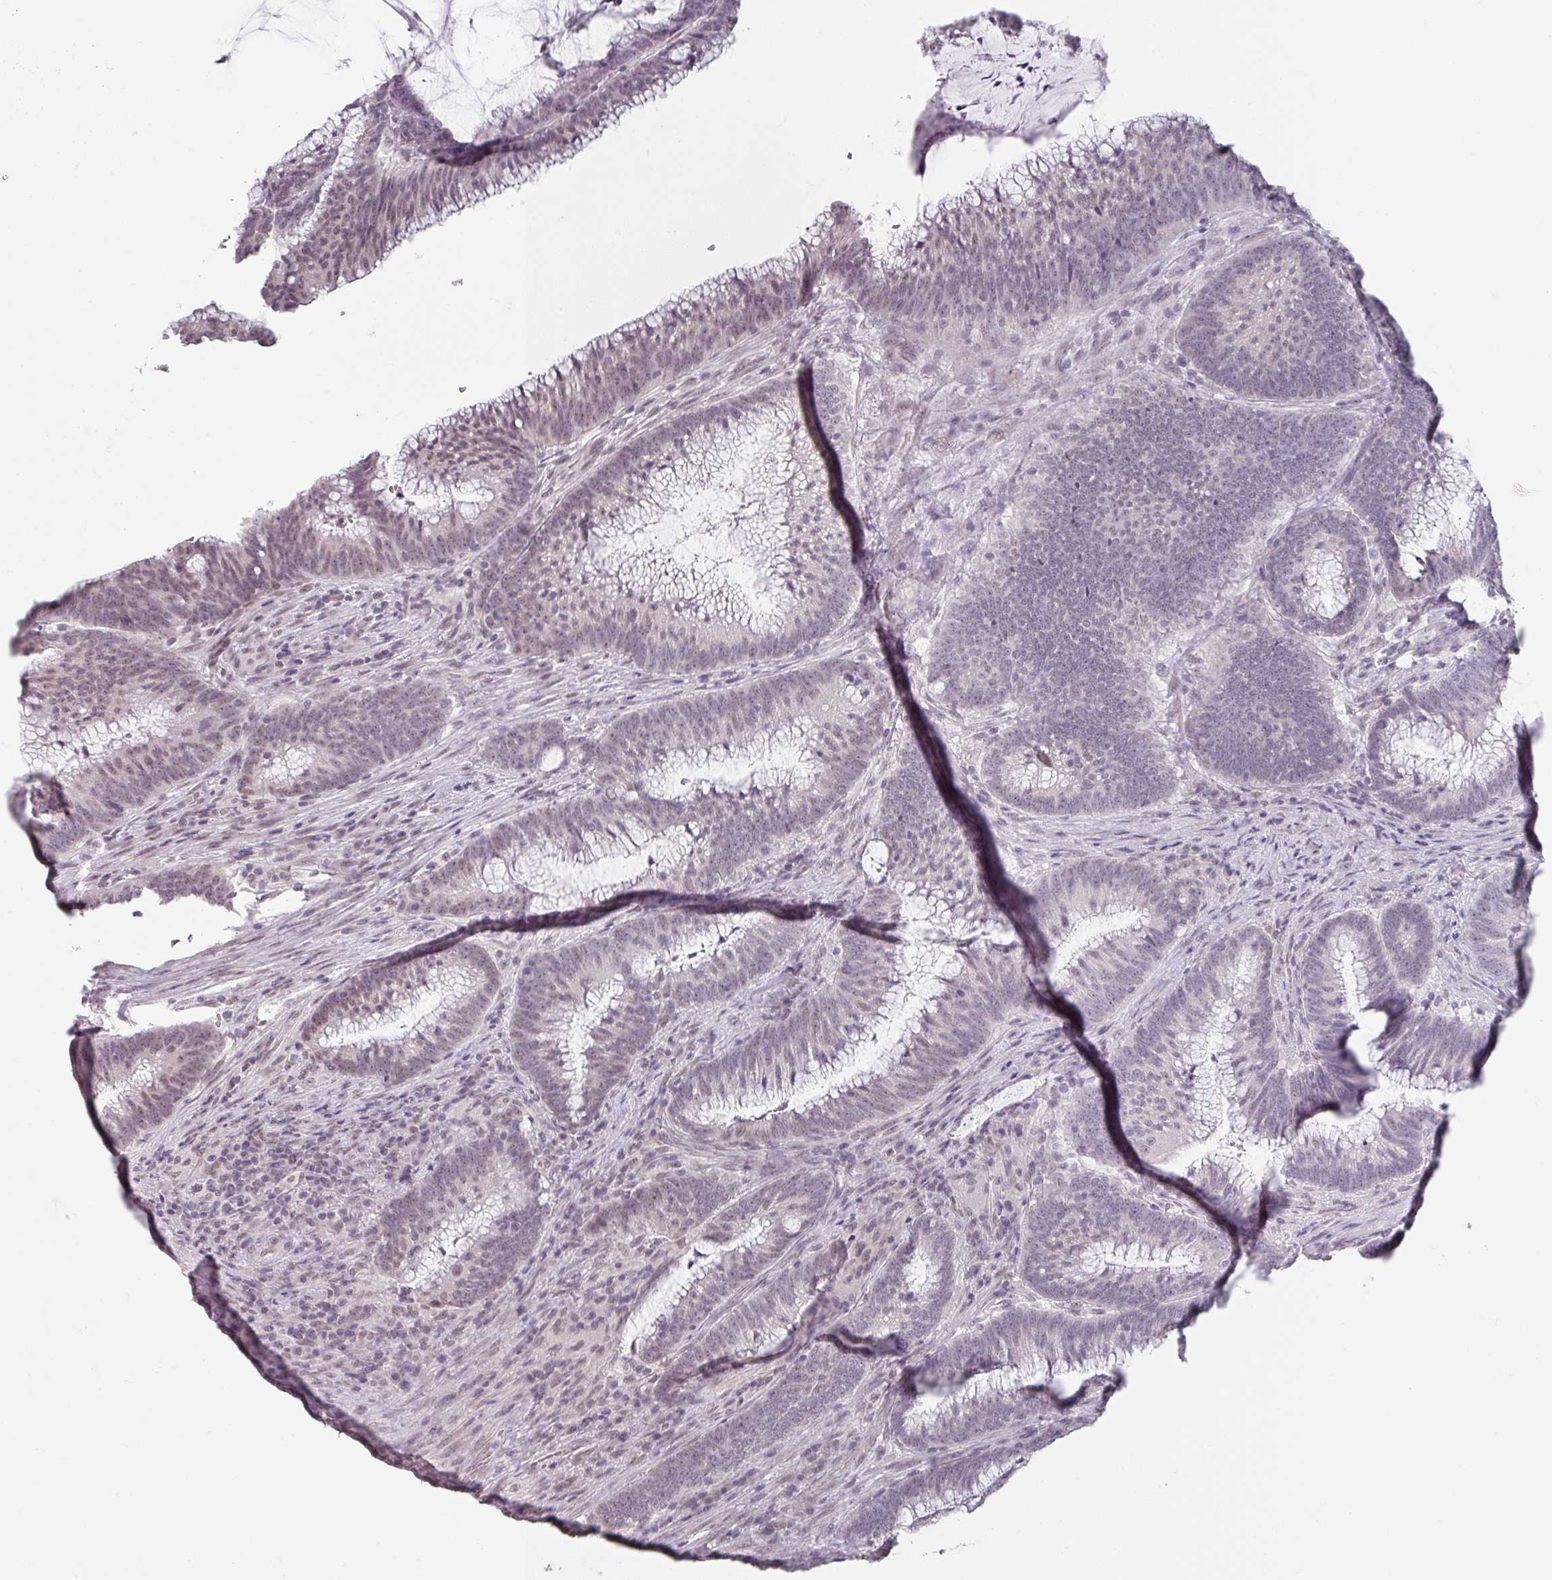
{"staining": {"intensity": "negative", "quantity": "none", "location": "none"}, "tissue": "colorectal cancer", "cell_type": "Tumor cells", "image_type": "cancer", "snomed": [{"axis": "morphology", "description": "Adenocarcinoma, NOS"}, {"axis": "topography", "description": "Rectum"}], "caption": "This is an IHC micrograph of human colorectal cancer (adenocarcinoma). There is no positivity in tumor cells.", "gene": "SPRR1A", "patient": {"sex": "female", "age": 77}}